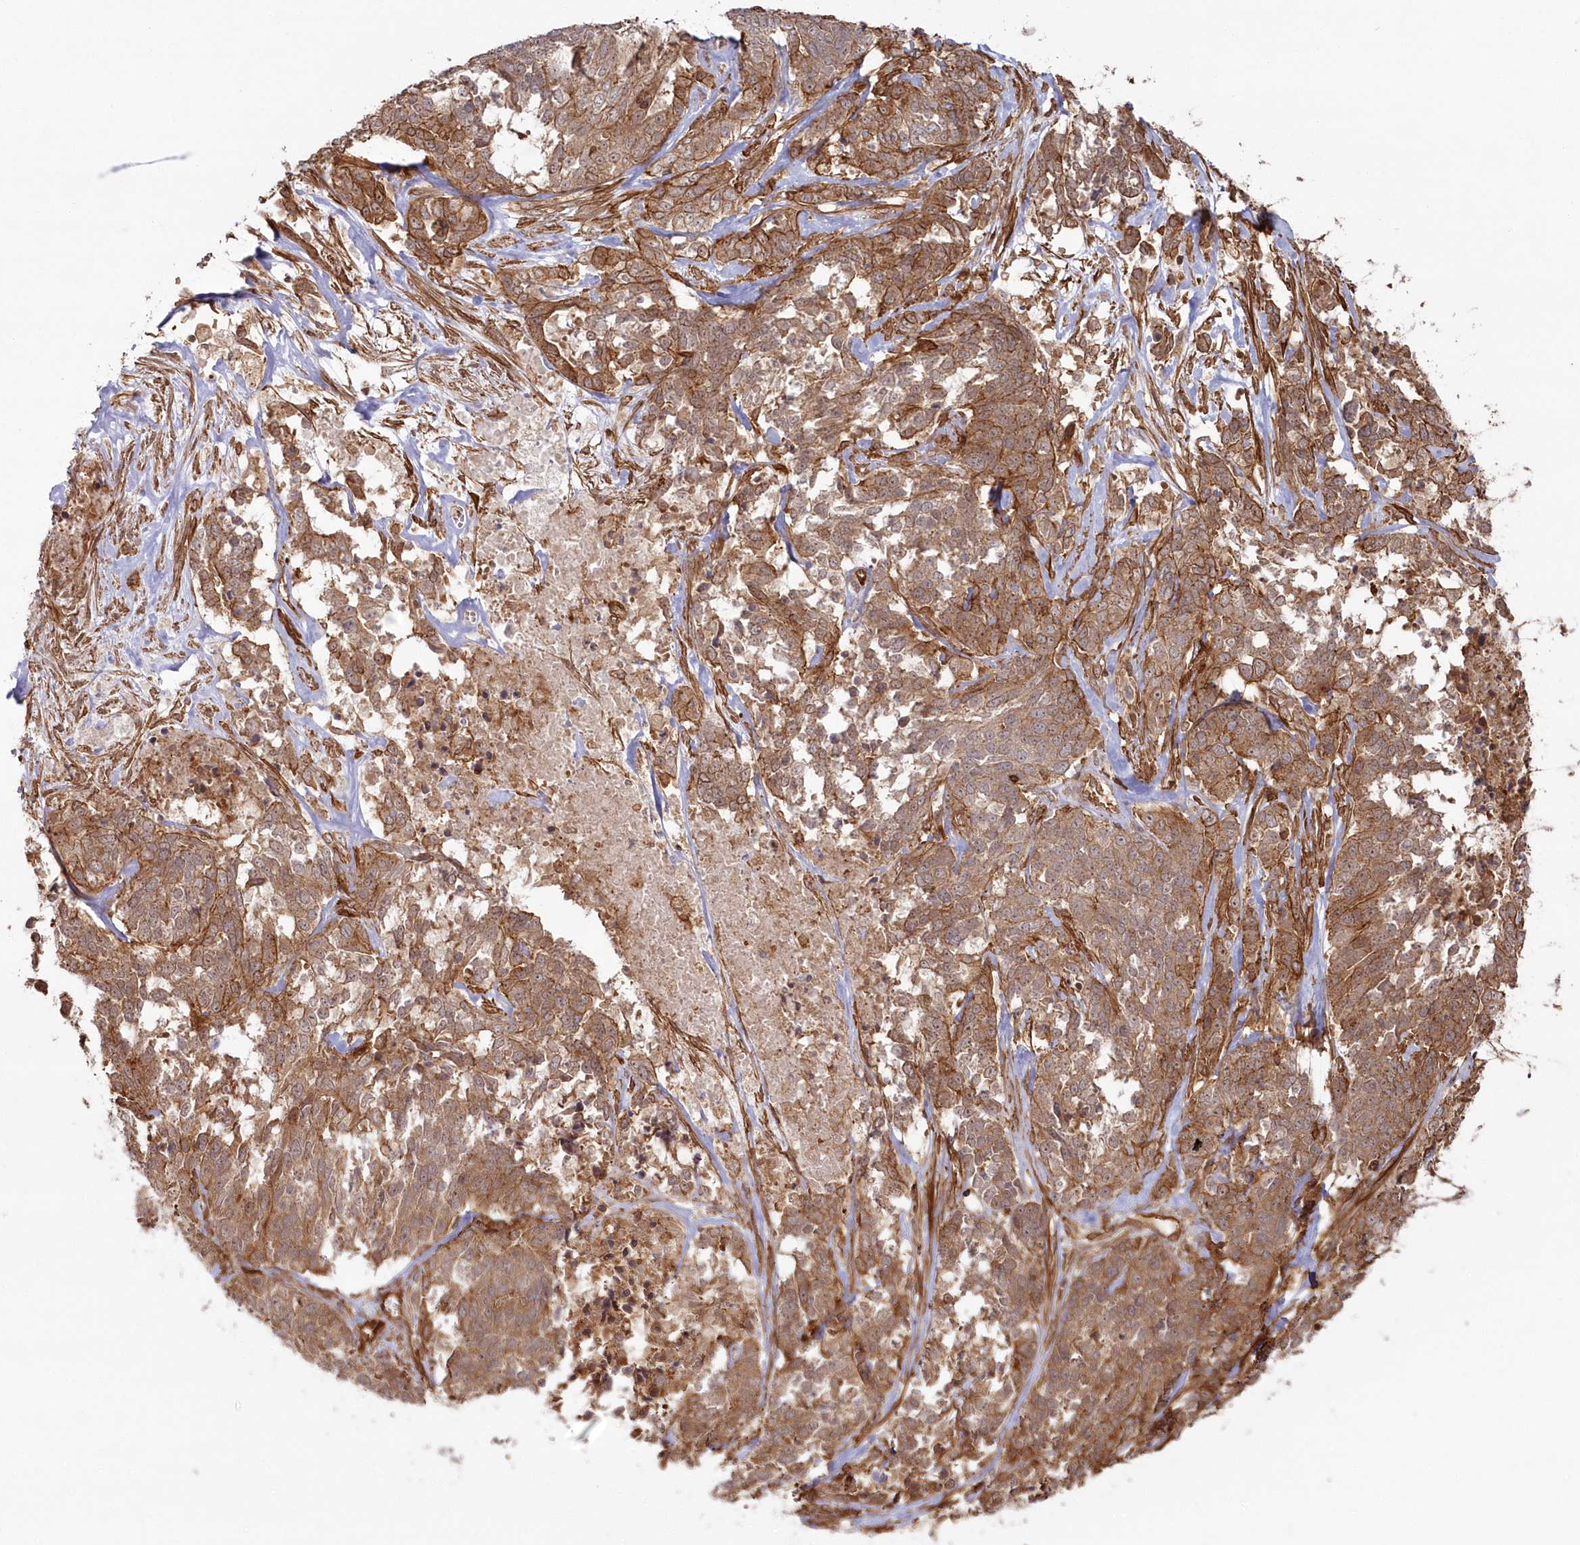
{"staining": {"intensity": "moderate", "quantity": ">75%", "location": "cytoplasmic/membranous"}, "tissue": "ovarian cancer", "cell_type": "Tumor cells", "image_type": "cancer", "snomed": [{"axis": "morphology", "description": "Cystadenocarcinoma, serous, NOS"}, {"axis": "topography", "description": "Ovary"}], "caption": "Protein positivity by immunohistochemistry demonstrates moderate cytoplasmic/membranous expression in approximately >75% of tumor cells in ovarian cancer (serous cystadenocarcinoma).", "gene": "RGCC", "patient": {"sex": "female", "age": 44}}